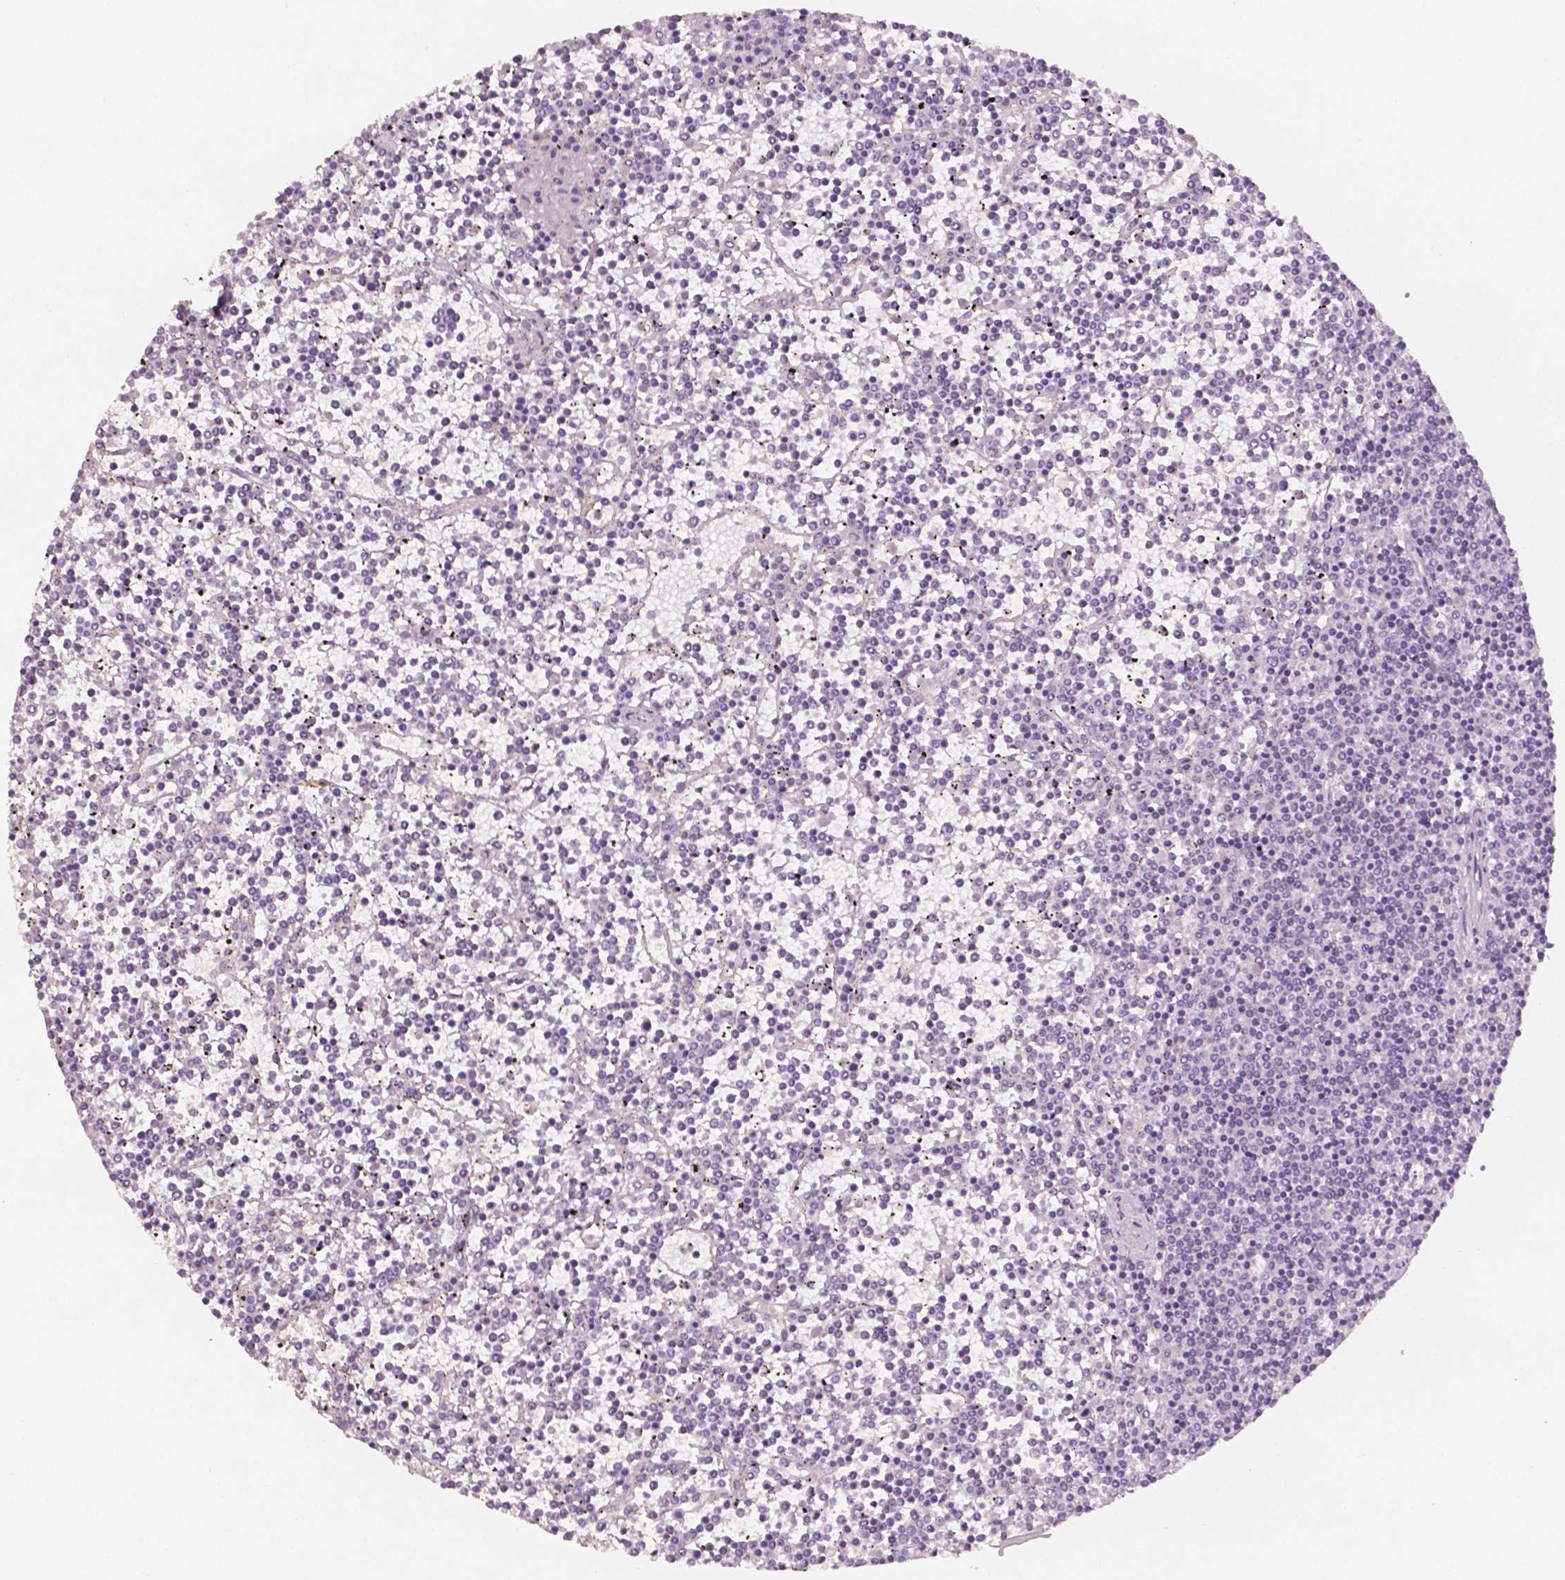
{"staining": {"intensity": "negative", "quantity": "none", "location": "none"}, "tissue": "lymphoma", "cell_type": "Tumor cells", "image_type": "cancer", "snomed": [{"axis": "morphology", "description": "Malignant lymphoma, non-Hodgkin's type, Low grade"}, {"axis": "topography", "description": "Spleen"}], "caption": "An immunohistochemistry (IHC) micrograph of low-grade malignant lymphoma, non-Hodgkin's type is shown. There is no staining in tumor cells of low-grade malignant lymphoma, non-Hodgkin's type.", "gene": "CHPT1", "patient": {"sex": "female", "age": 19}}